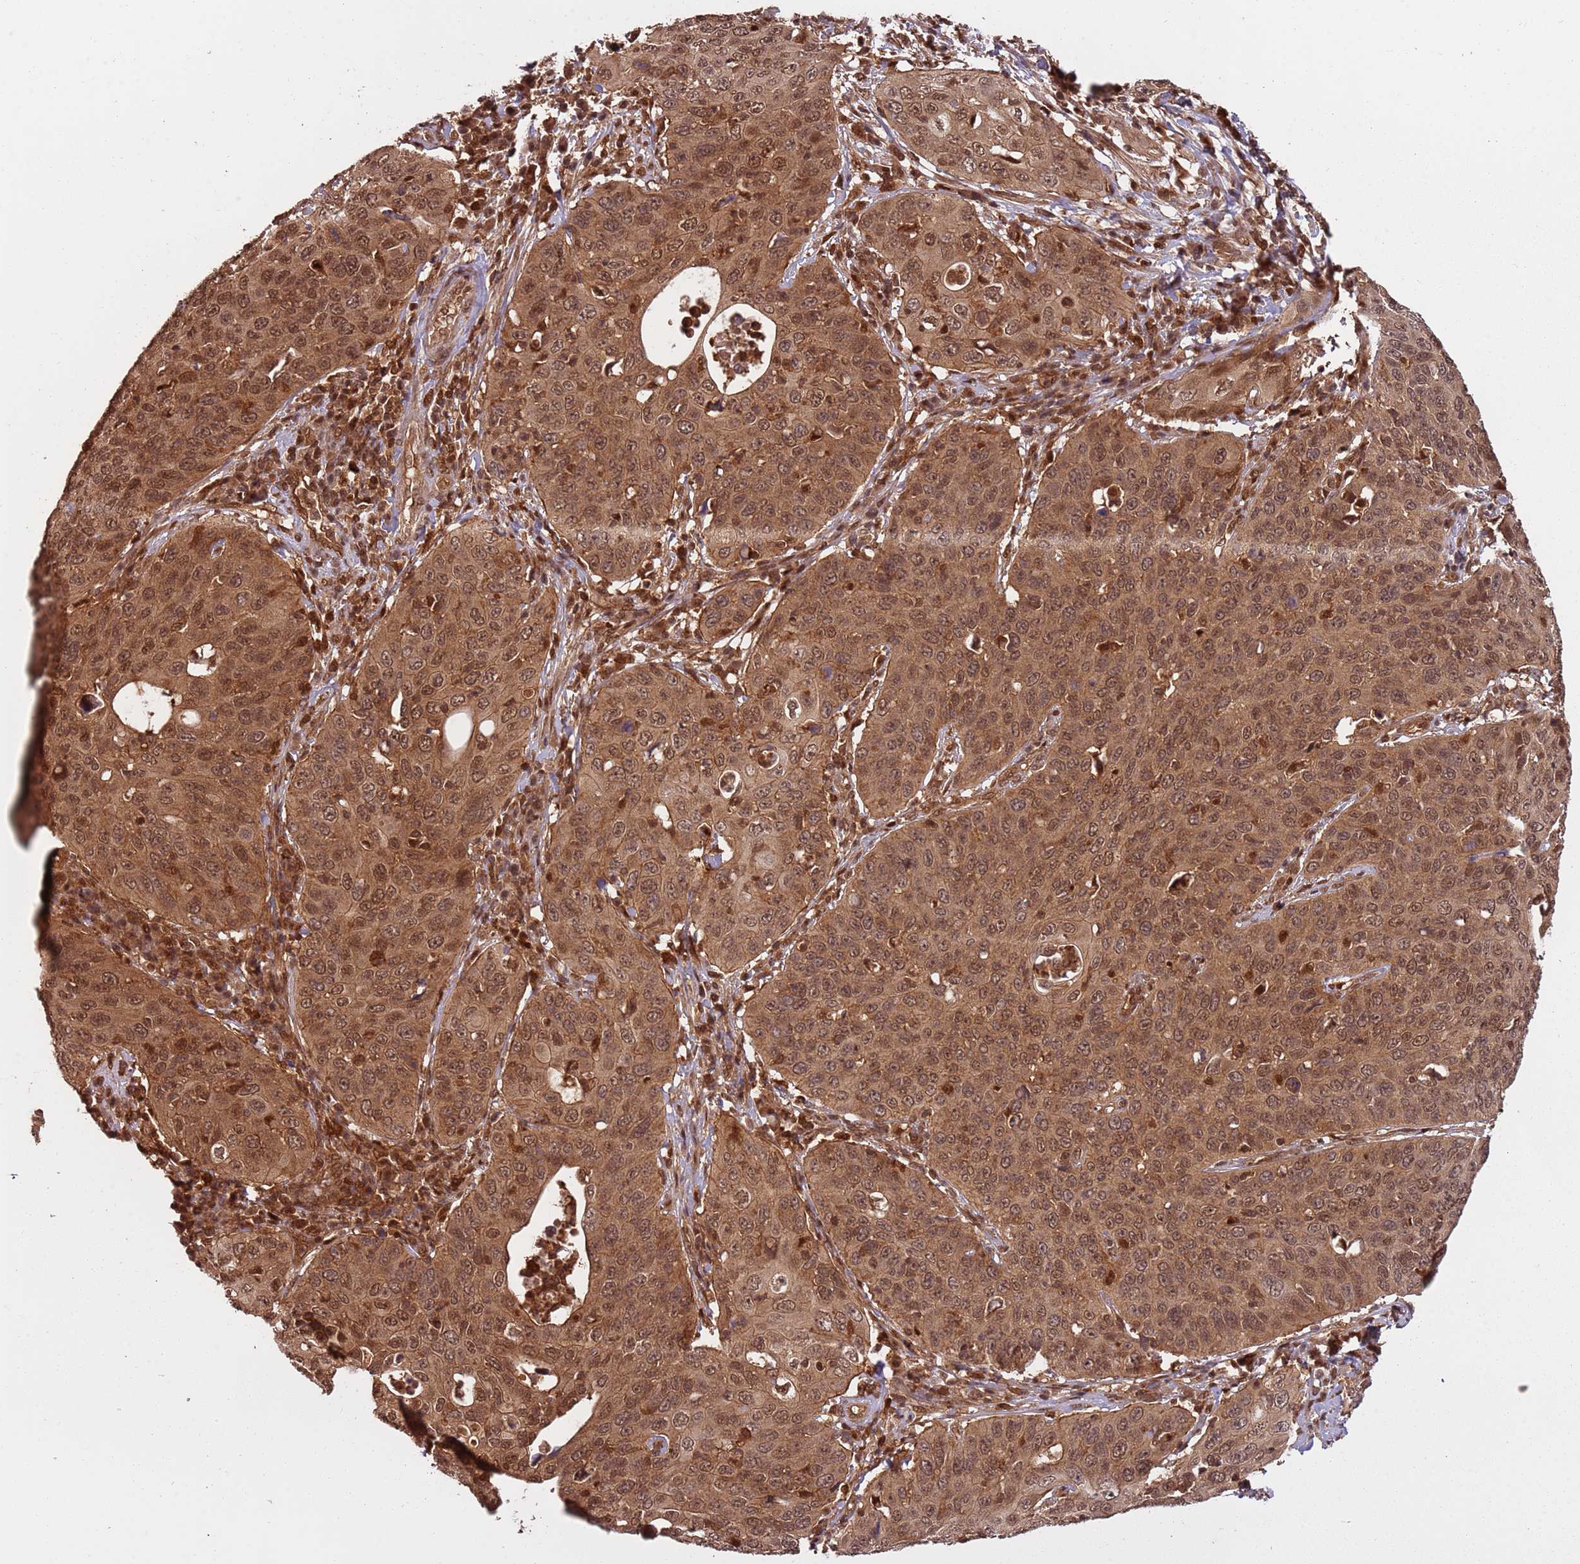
{"staining": {"intensity": "moderate", "quantity": ">75%", "location": "cytoplasmic/membranous,nuclear"}, "tissue": "cervical cancer", "cell_type": "Tumor cells", "image_type": "cancer", "snomed": [{"axis": "morphology", "description": "Squamous cell carcinoma, NOS"}, {"axis": "topography", "description": "Cervix"}], "caption": "Tumor cells show medium levels of moderate cytoplasmic/membranous and nuclear expression in approximately >75% of cells in squamous cell carcinoma (cervical).", "gene": "PGLS", "patient": {"sex": "female", "age": 36}}